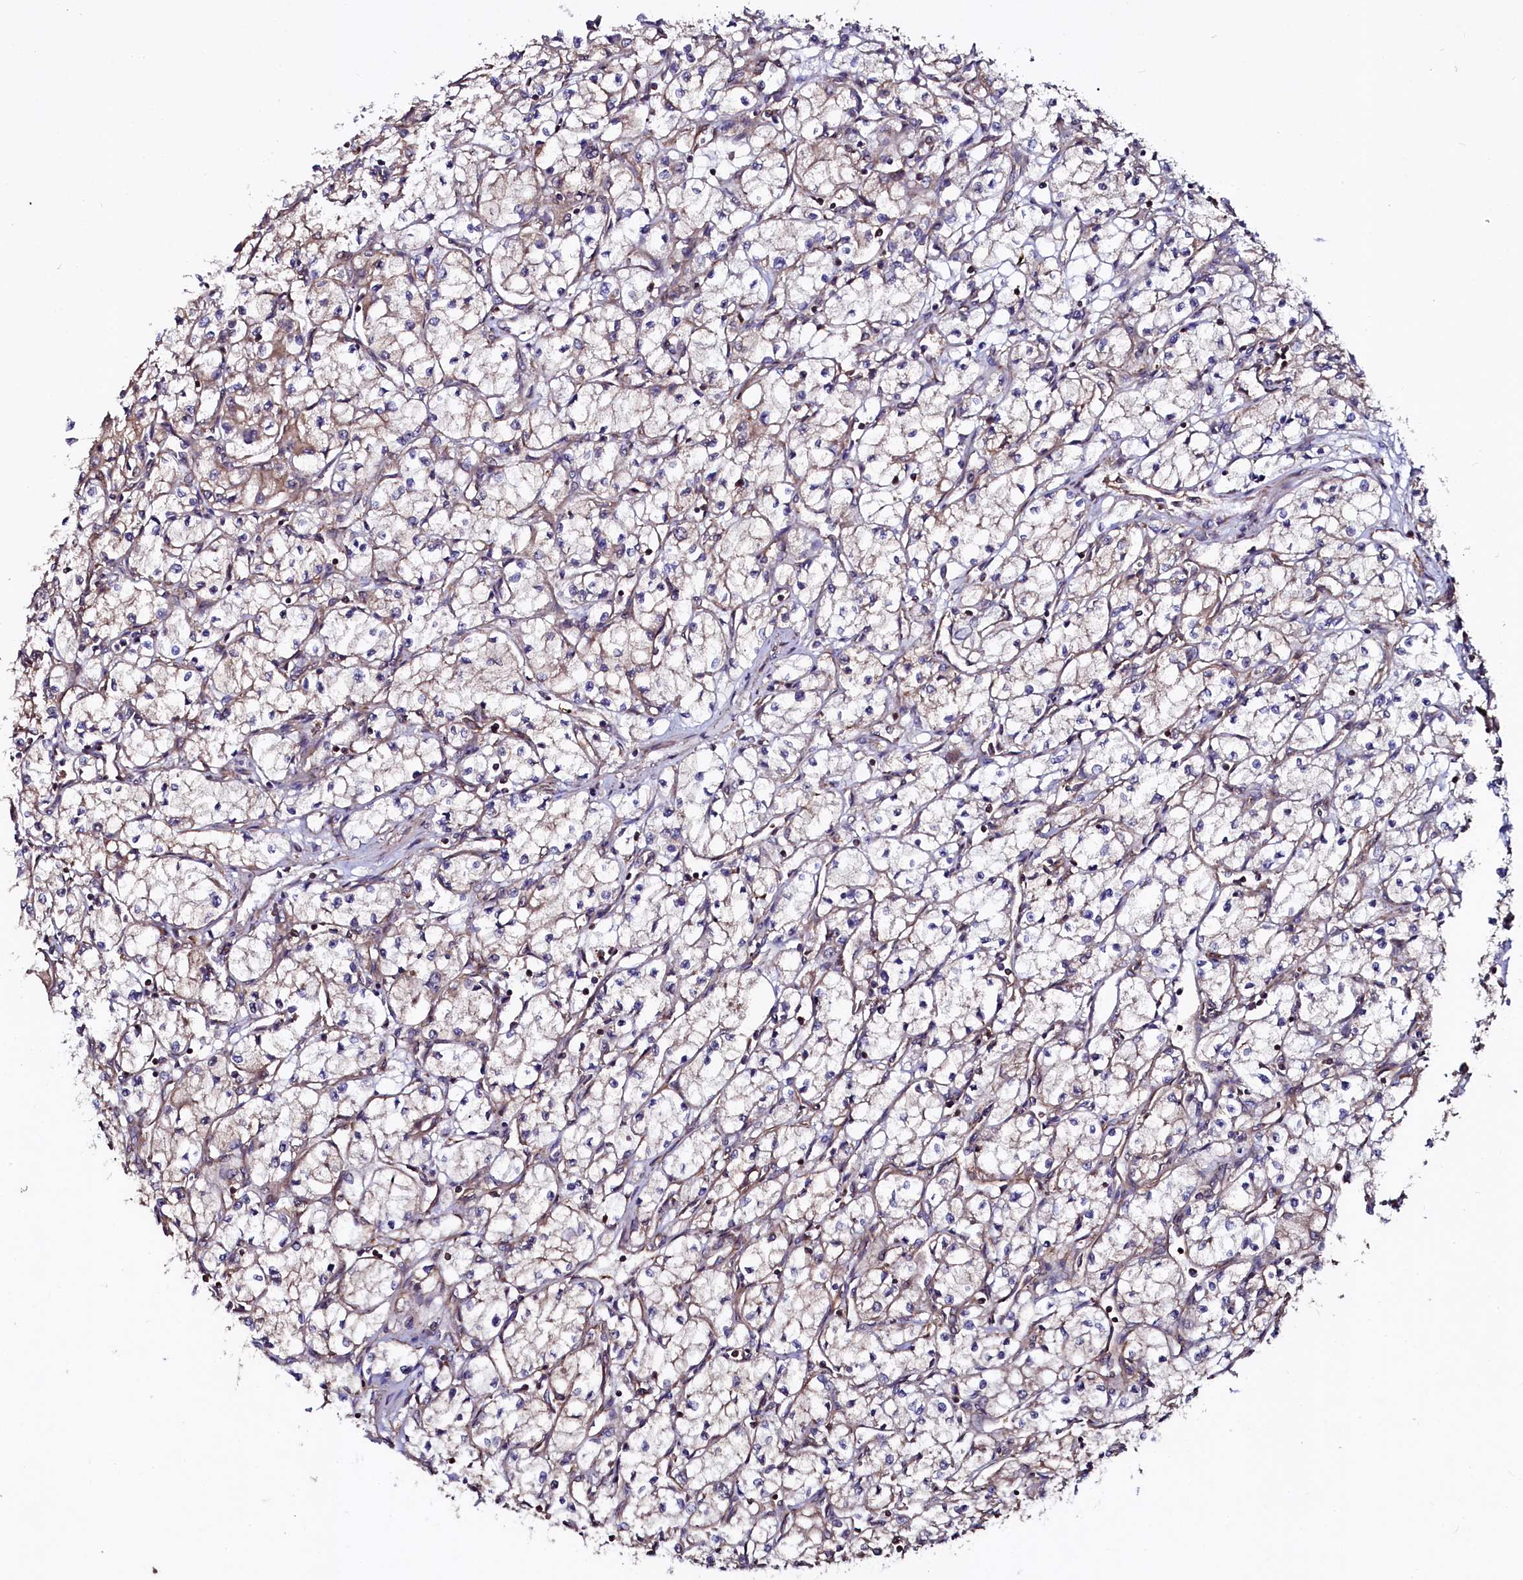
{"staining": {"intensity": "weak", "quantity": "<25%", "location": "cytoplasmic/membranous"}, "tissue": "renal cancer", "cell_type": "Tumor cells", "image_type": "cancer", "snomed": [{"axis": "morphology", "description": "Adenocarcinoma, NOS"}, {"axis": "topography", "description": "Kidney"}], "caption": "Photomicrograph shows no significant protein expression in tumor cells of adenocarcinoma (renal). The staining is performed using DAB (3,3'-diaminobenzidine) brown chromogen with nuclei counter-stained in using hematoxylin.", "gene": "USPL1", "patient": {"sex": "male", "age": 59}}